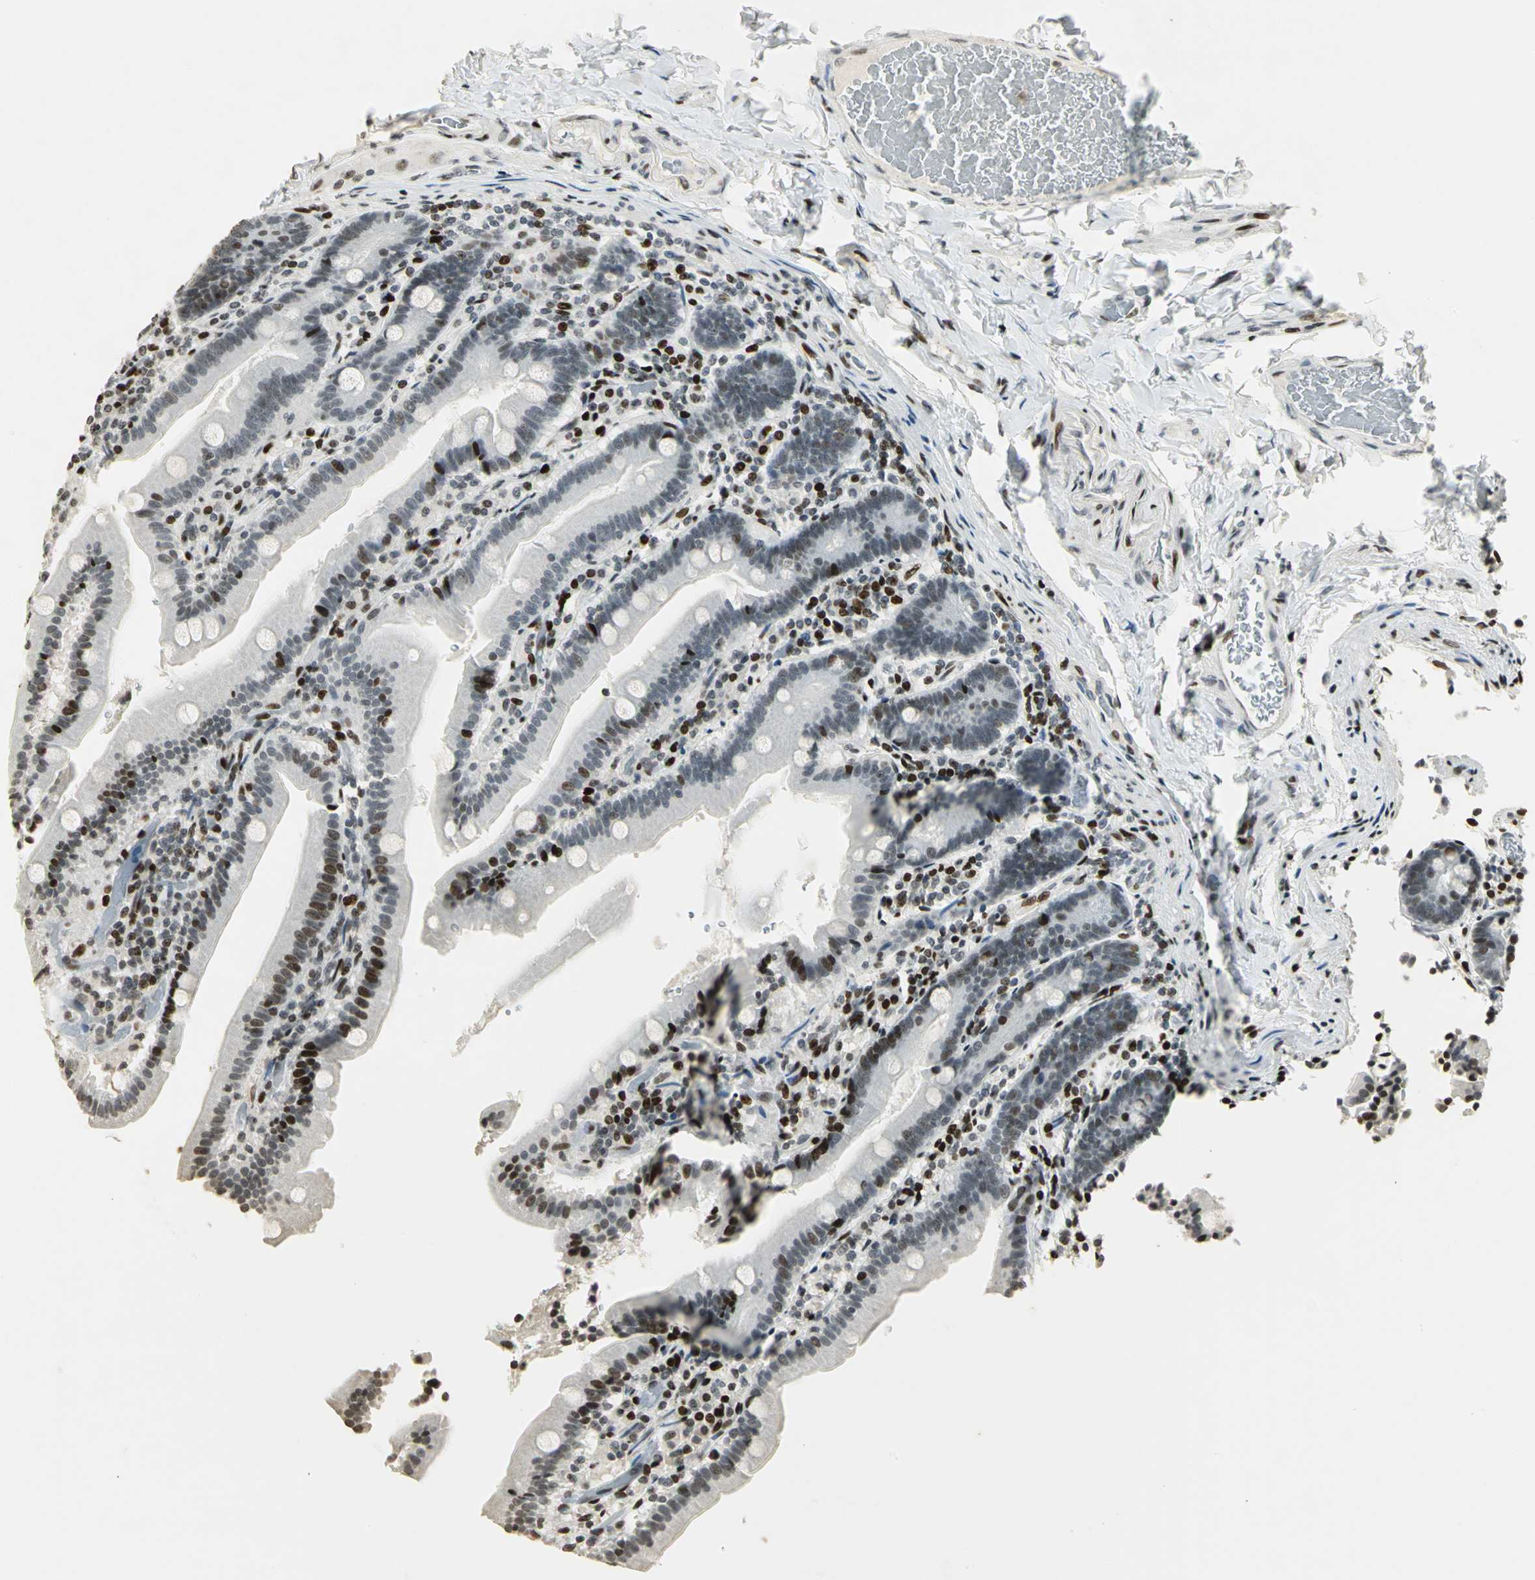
{"staining": {"intensity": "moderate", "quantity": "25%-75%", "location": "nuclear"}, "tissue": "duodenum", "cell_type": "Glandular cells", "image_type": "normal", "snomed": [{"axis": "morphology", "description": "Normal tissue, NOS"}, {"axis": "topography", "description": "Duodenum"}], "caption": "A high-resolution micrograph shows immunohistochemistry staining of normal duodenum, which shows moderate nuclear staining in about 25%-75% of glandular cells.", "gene": "KDM1A", "patient": {"sex": "female", "age": 53}}